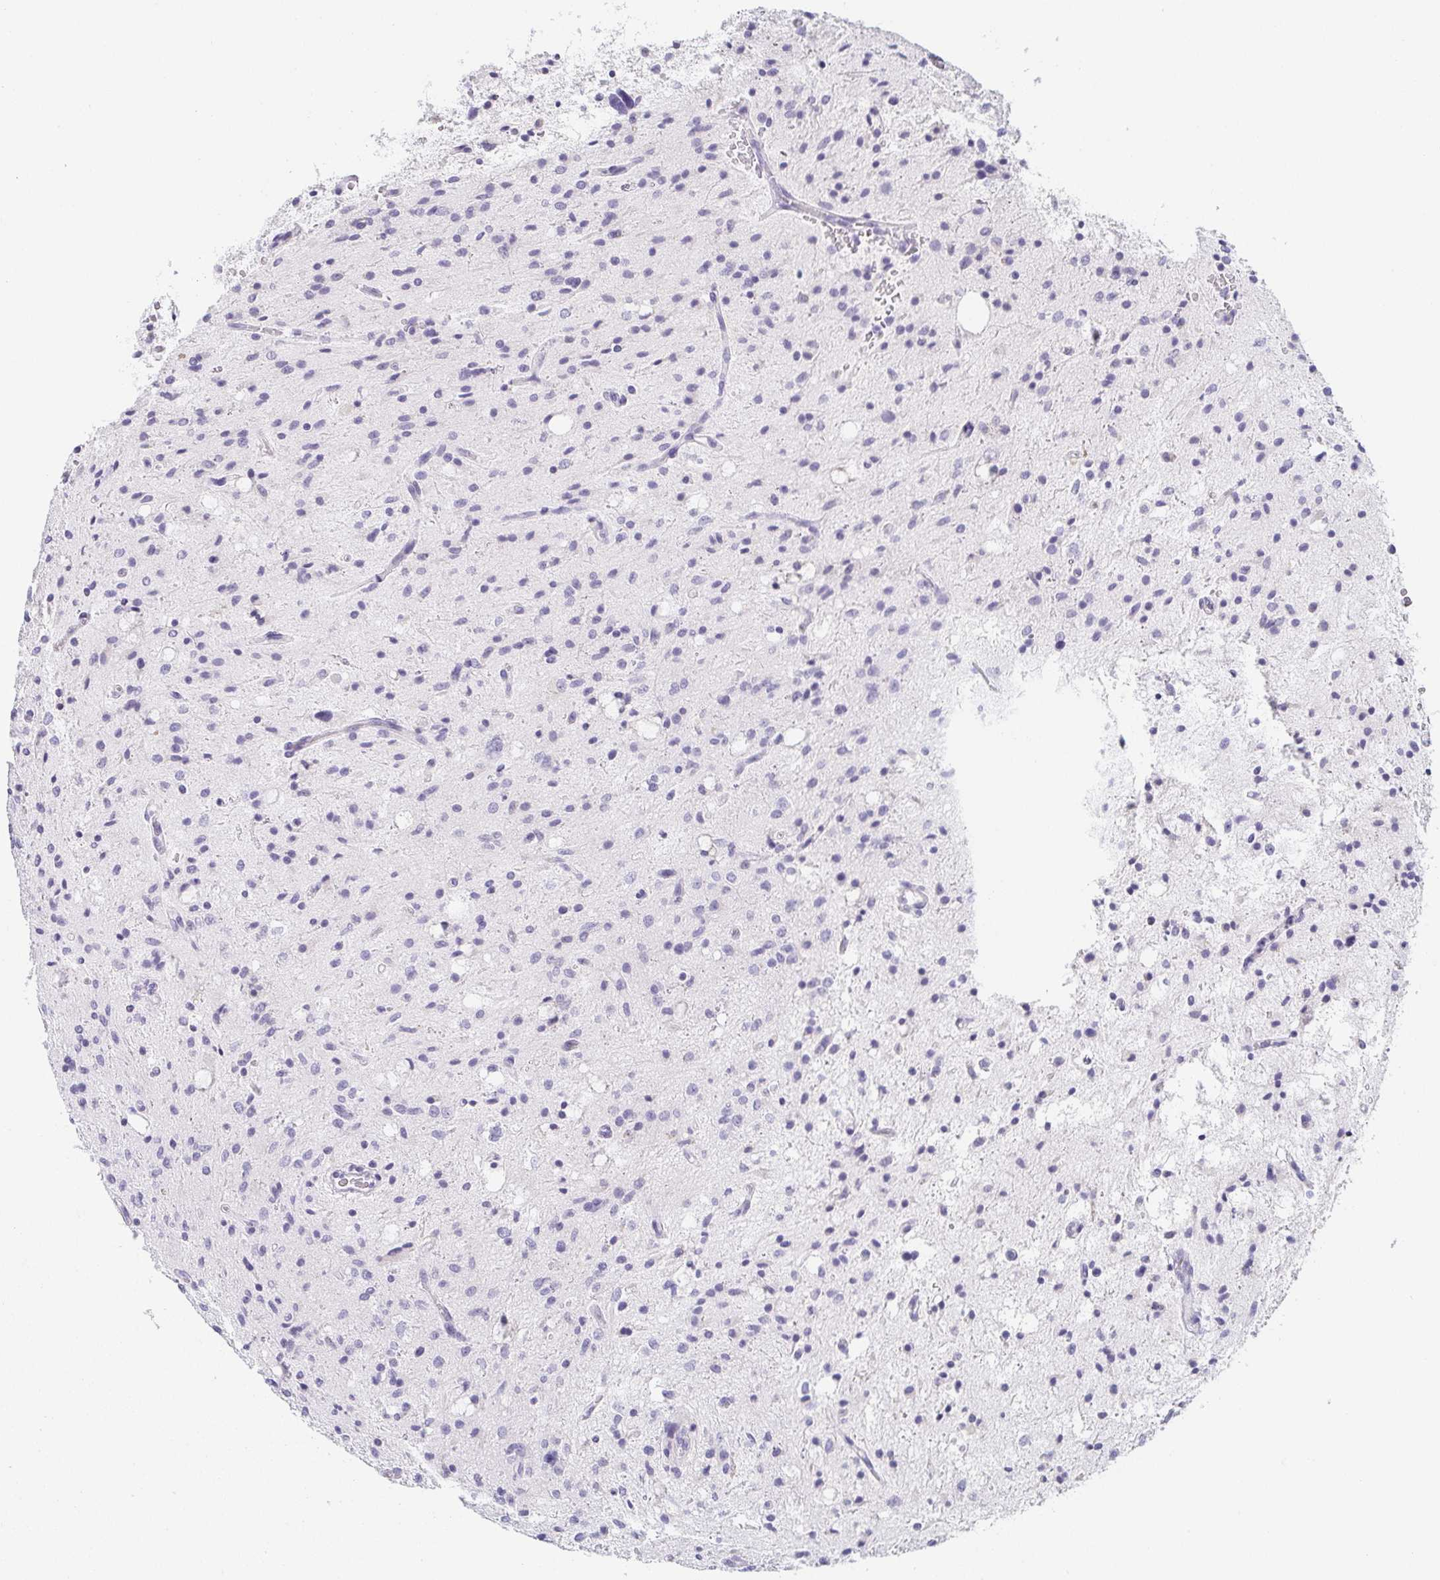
{"staining": {"intensity": "negative", "quantity": "none", "location": "none"}, "tissue": "glioma", "cell_type": "Tumor cells", "image_type": "cancer", "snomed": [{"axis": "morphology", "description": "Glioma, malignant, Low grade"}, {"axis": "topography", "description": "Brain"}], "caption": "IHC histopathology image of glioma stained for a protein (brown), which exhibits no expression in tumor cells. Brightfield microscopy of IHC stained with DAB (3,3'-diaminobenzidine) (brown) and hematoxylin (blue), captured at high magnification.", "gene": "PRR27", "patient": {"sex": "female", "age": 58}}